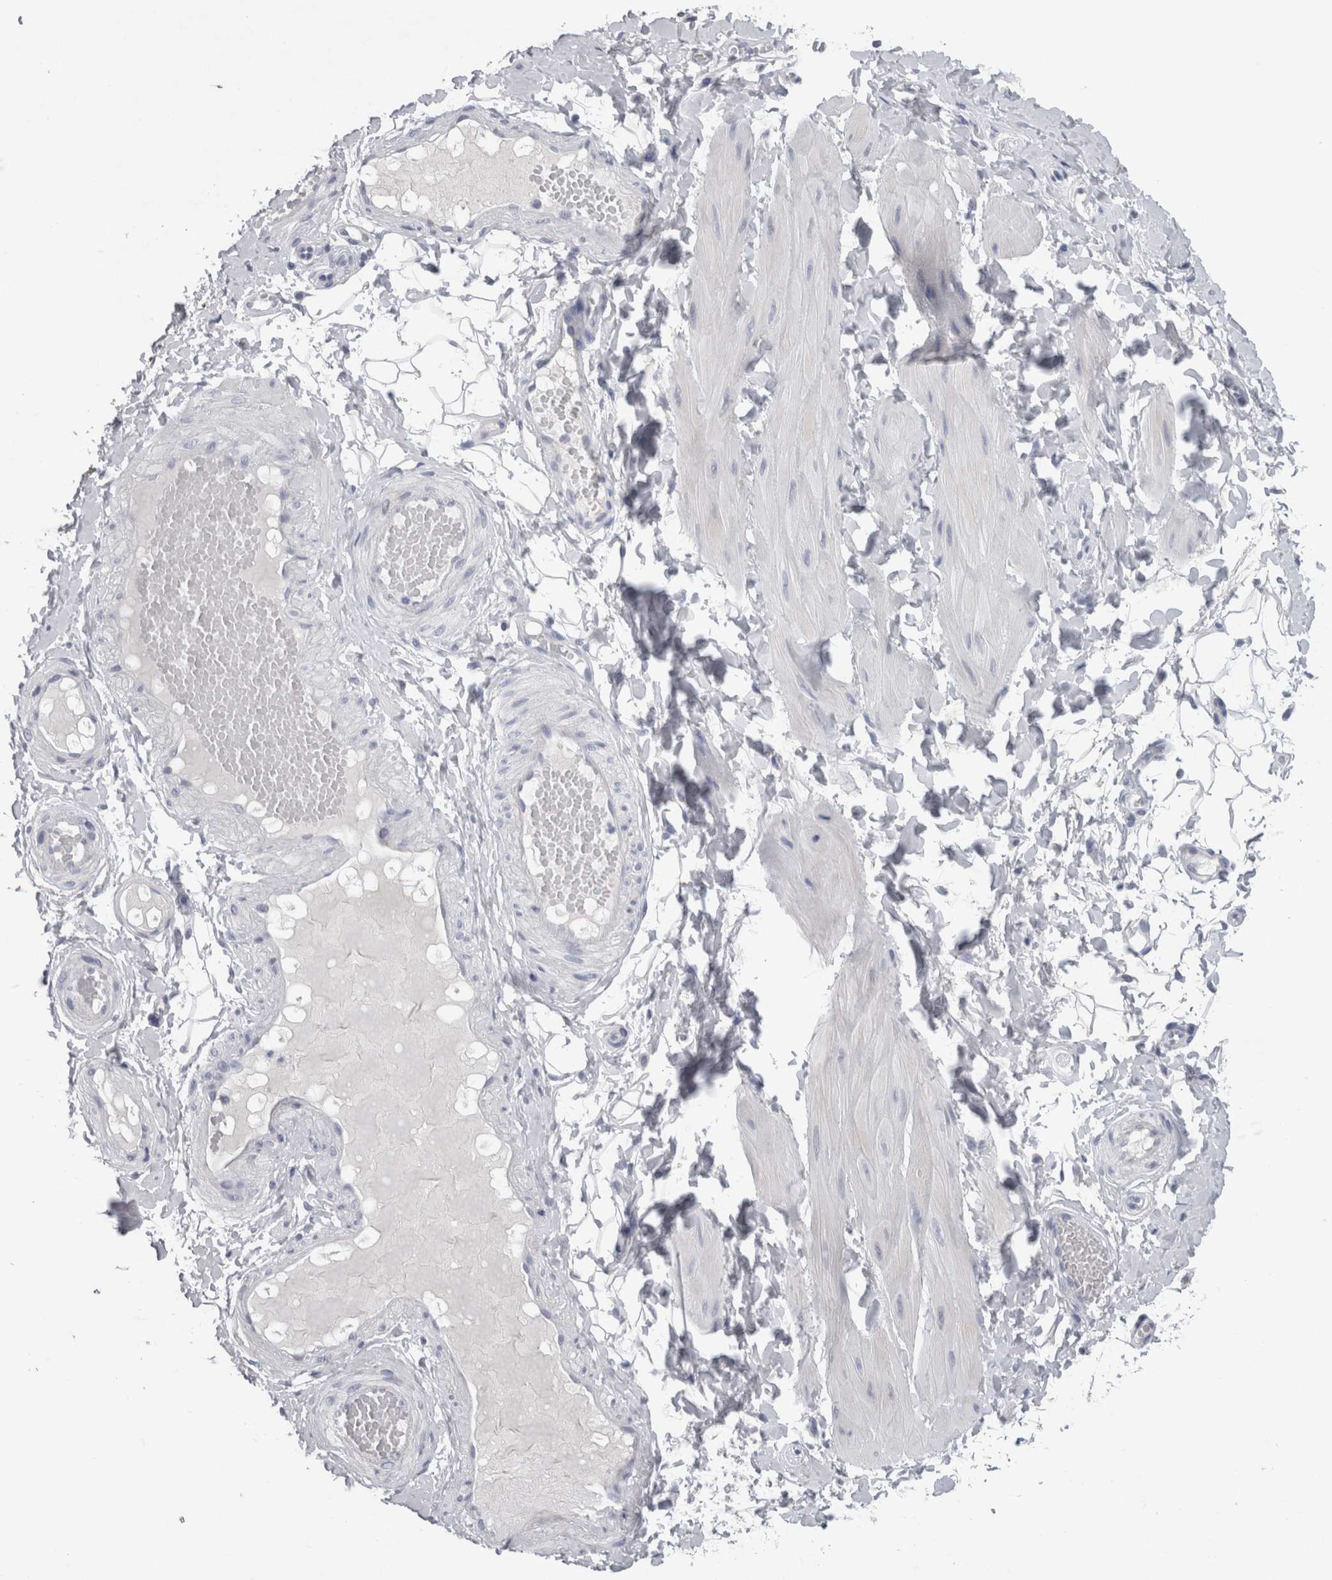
{"staining": {"intensity": "negative", "quantity": "none", "location": "none"}, "tissue": "adipose tissue", "cell_type": "Adipocytes", "image_type": "normal", "snomed": [{"axis": "morphology", "description": "Normal tissue, NOS"}, {"axis": "topography", "description": "Adipose tissue"}, {"axis": "topography", "description": "Vascular tissue"}, {"axis": "topography", "description": "Peripheral nerve tissue"}], "caption": "An immunohistochemistry photomicrograph of unremarkable adipose tissue is shown. There is no staining in adipocytes of adipose tissue. Brightfield microscopy of immunohistochemistry (IHC) stained with DAB (brown) and hematoxylin (blue), captured at high magnification.", "gene": "CA8", "patient": {"sex": "male", "age": 25}}